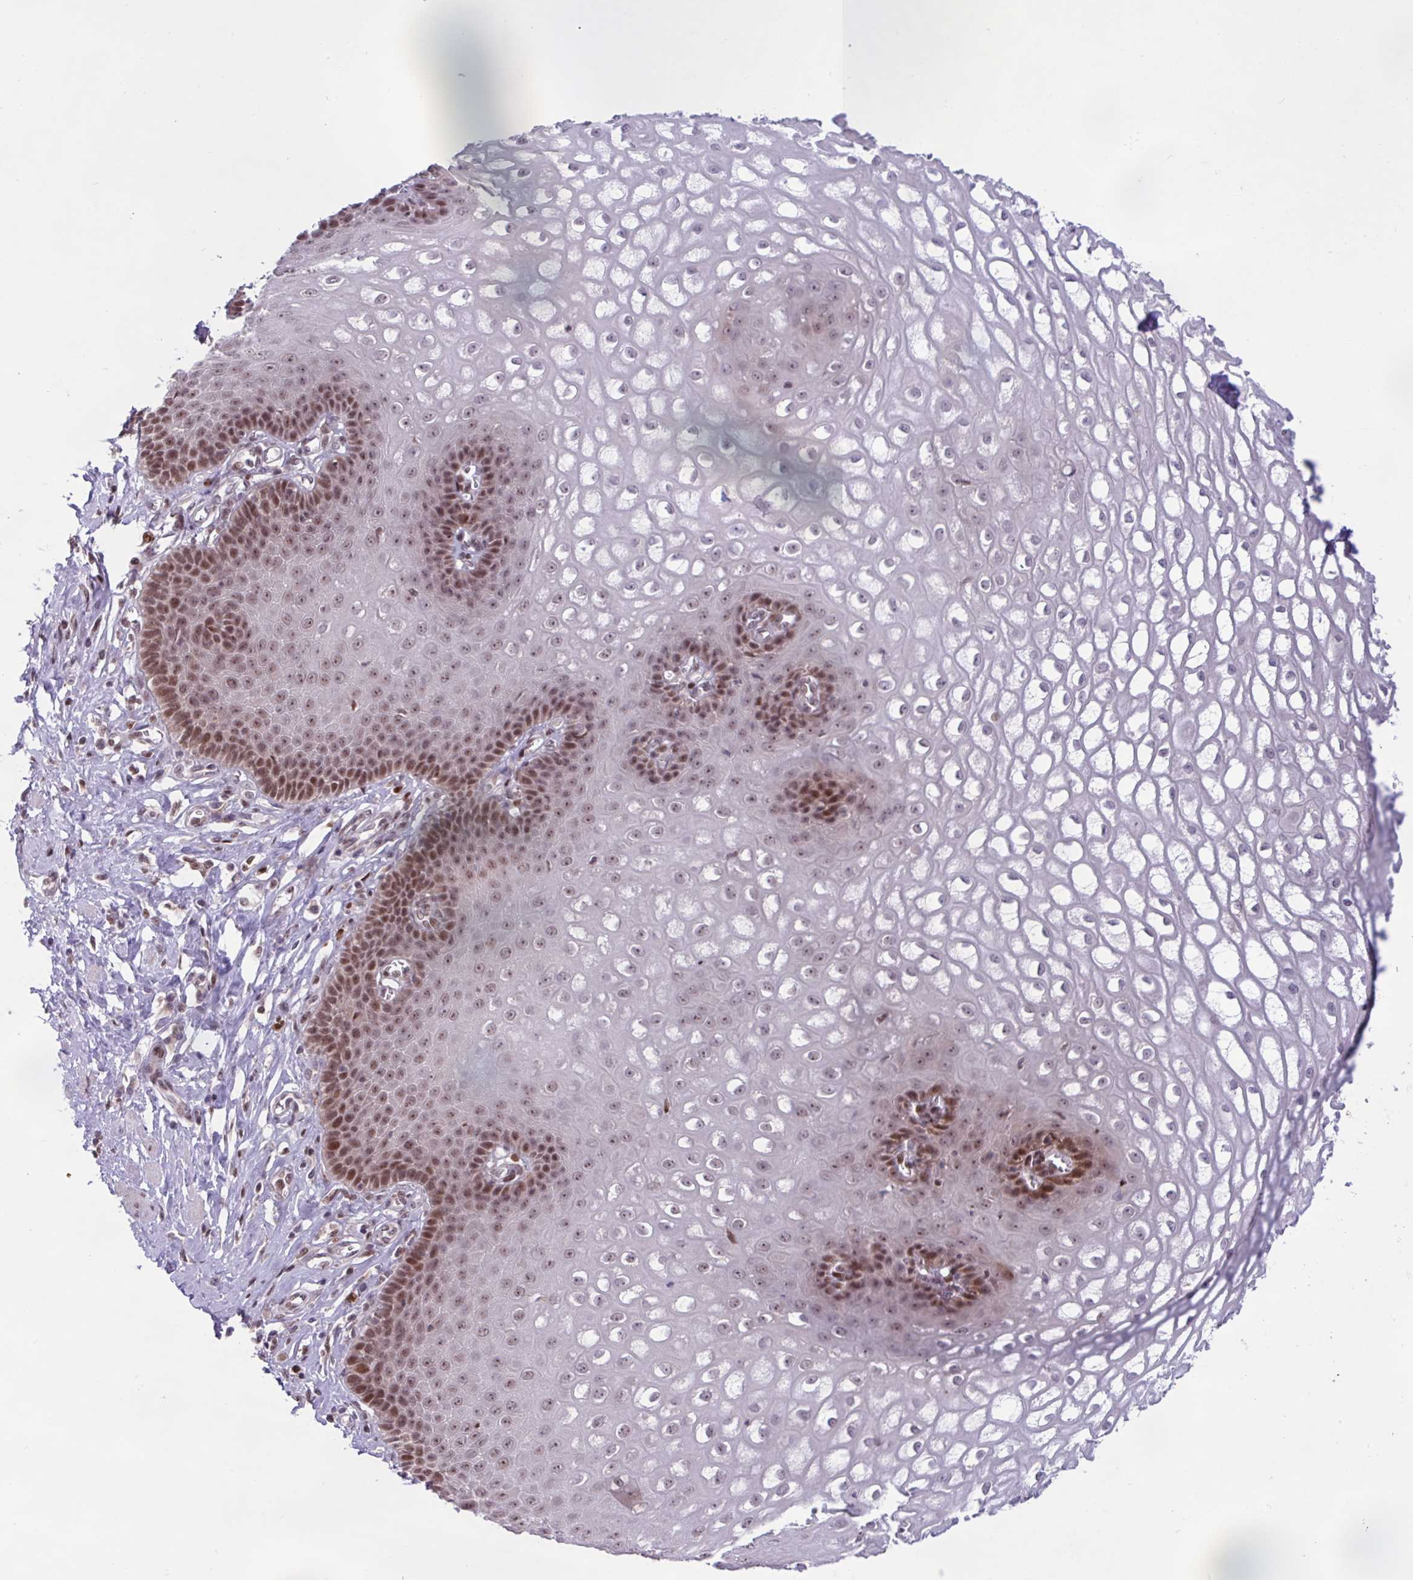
{"staining": {"intensity": "moderate", "quantity": ">75%", "location": "nuclear"}, "tissue": "esophagus", "cell_type": "Squamous epithelial cells", "image_type": "normal", "snomed": [{"axis": "morphology", "description": "Normal tissue, NOS"}, {"axis": "topography", "description": "Esophagus"}], "caption": "Protein staining demonstrates moderate nuclear staining in about >75% of squamous epithelial cells in unremarkable esophagus.", "gene": "BRD3", "patient": {"sex": "male", "age": 67}}